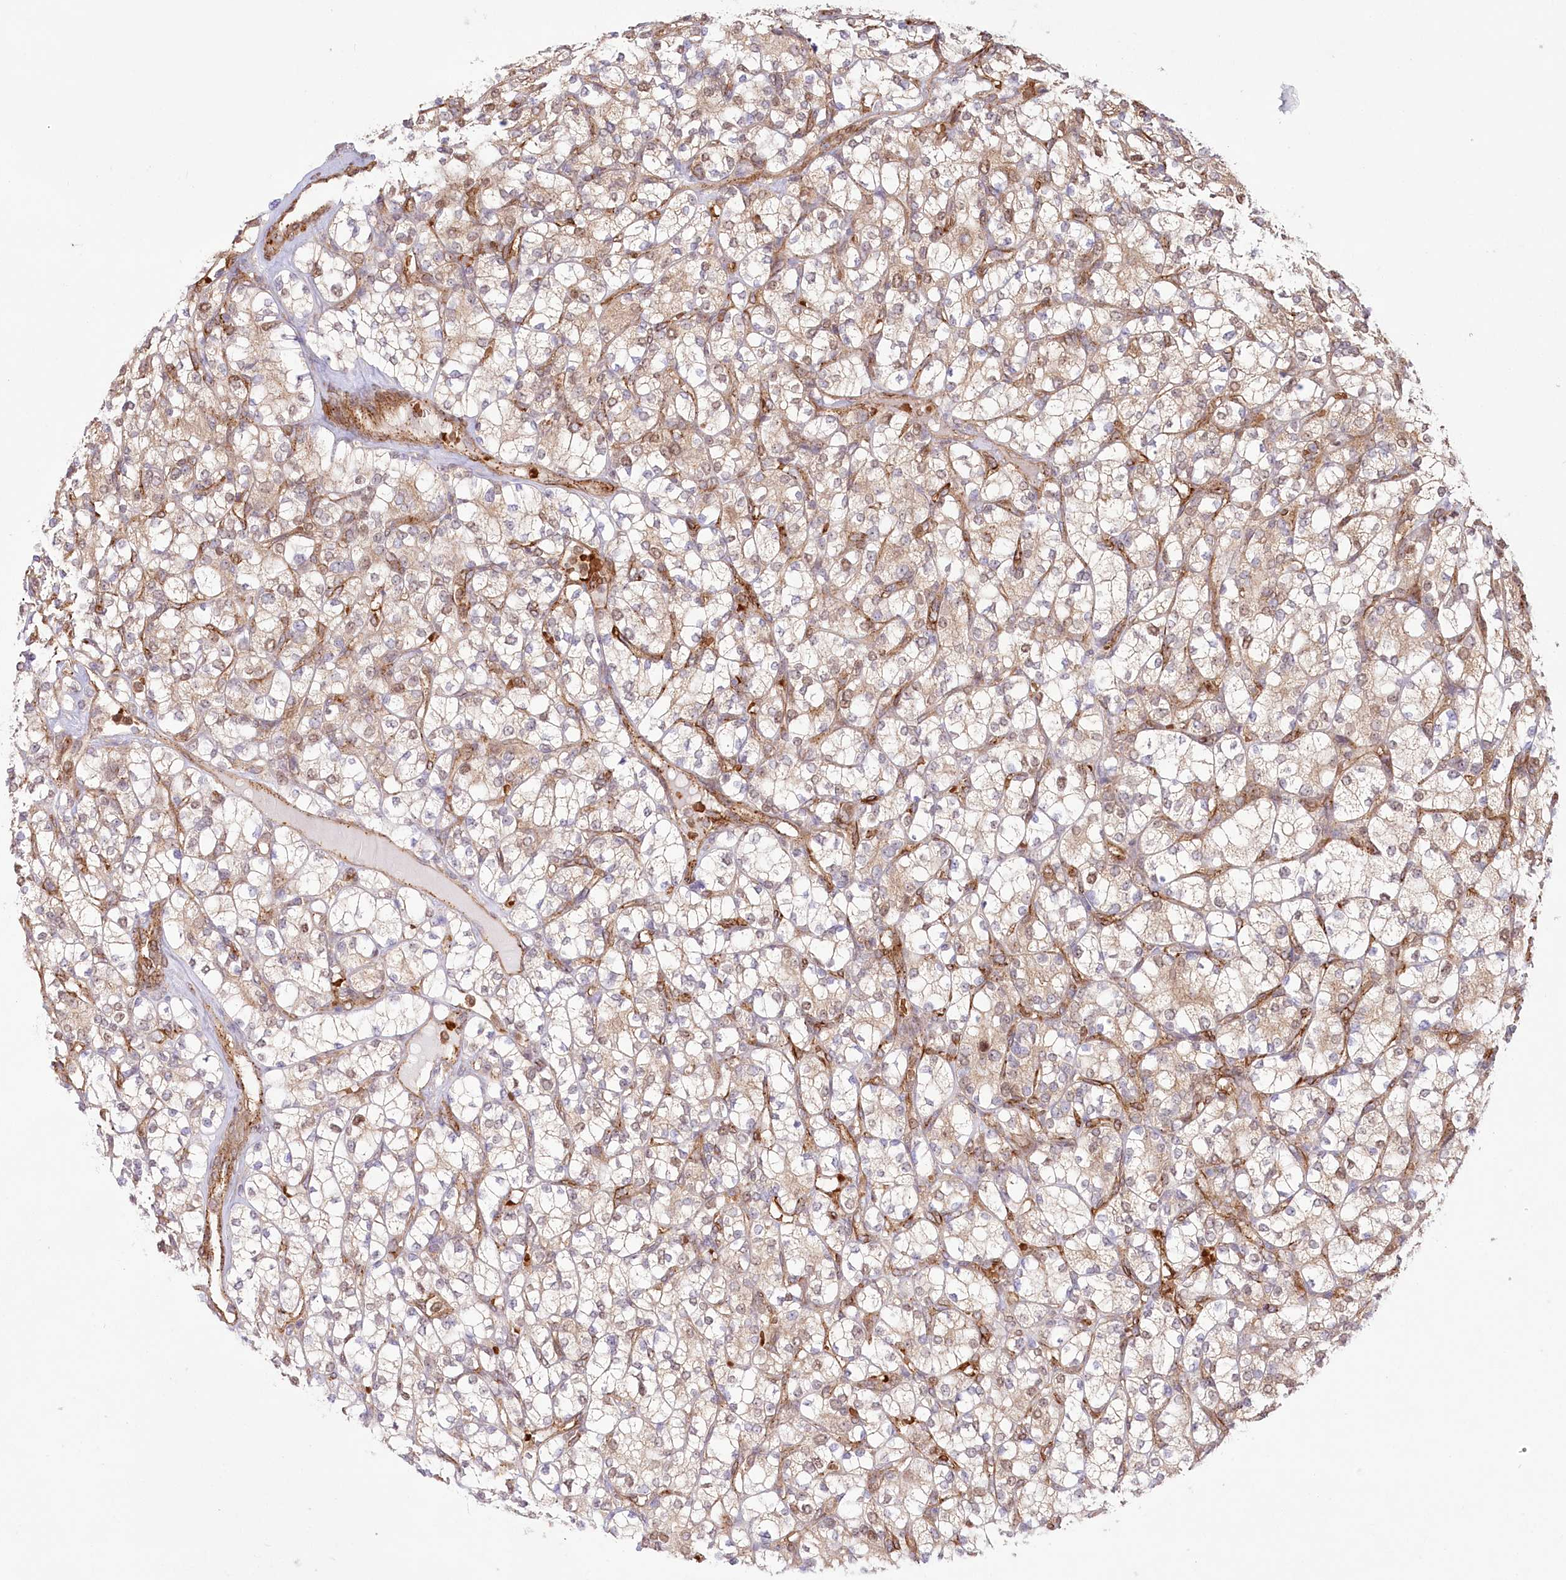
{"staining": {"intensity": "weak", "quantity": ">75%", "location": "cytoplasmic/membranous"}, "tissue": "renal cancer", "cell_type": "Tumor cells", "image_type": "cancer", "snomed": [{"axis": "morphology", "description": "Adenocarcinoma, NOS"}, {"axis": "topography", "description": "Kidney"}], "caption": "This is an image of immunohistochemistry (IHC) staining of renal cancer (adenocarcinoma), which shows weak positivity in the cytoplasmic/membranous of tumor cells.", "gene": "COMMD3", "patient": {"sex": "male", "age": 77}}